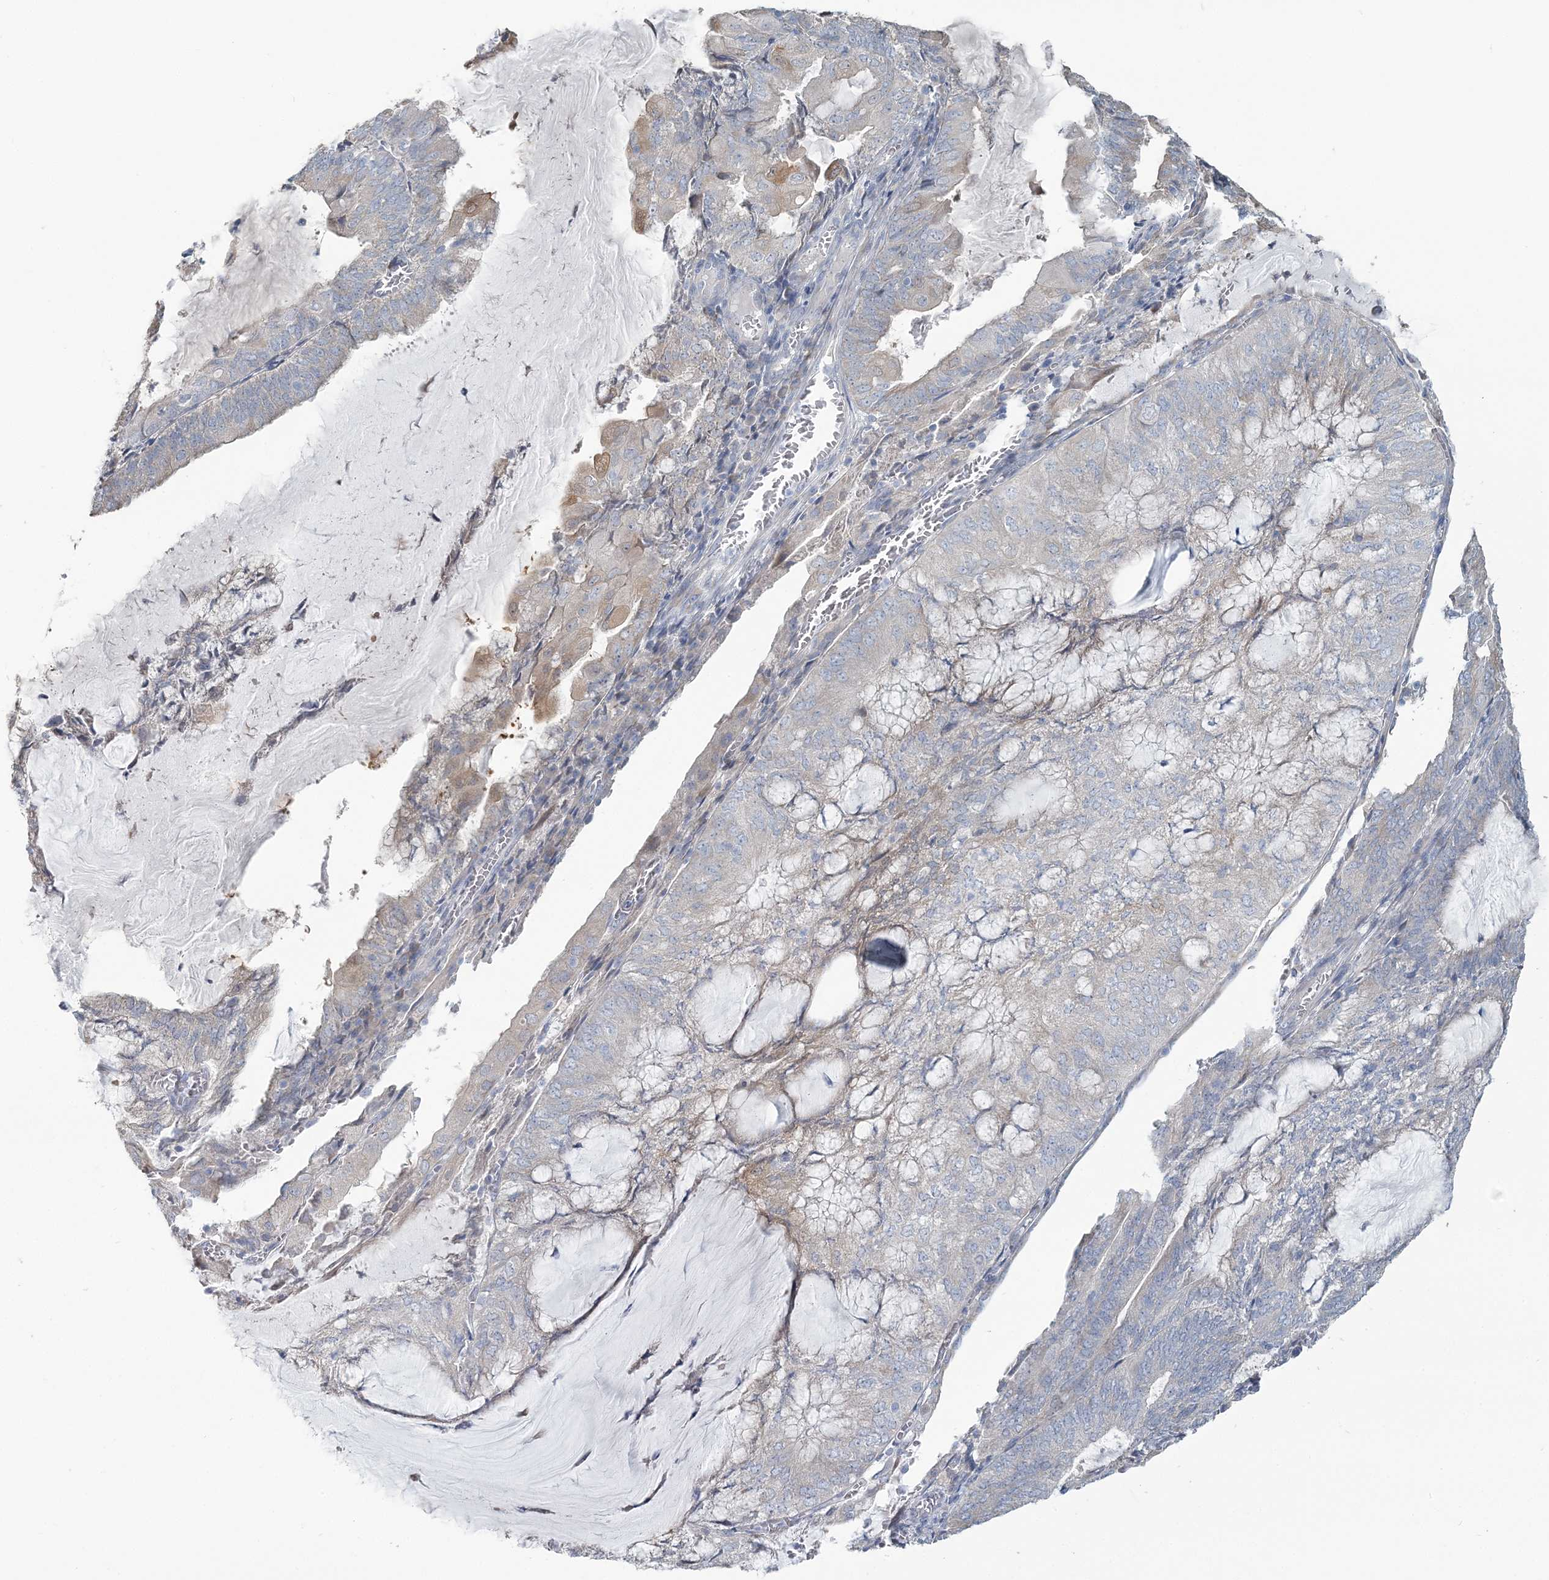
{"staining": {"intensity": "weak", "quantity": "<25%", "location": "cytoplasmic/membranous"}, "tissue": "endometrial cancer", "cell_type": "Tumor cells", "image_type": "cancer", "snomed": [{"axis": "morphology", "description": "Adenocarcinoma, NOS"}, {"axis": "topography", "description": "Endometrium"}], "caption": "Immunohistochemistry (IHC) histopathology image of neoplastic tissue: human adenocarcinoma (endometrial) stained with DAB reveals no significant protein expression in tumor cells.", "gene": "CMBL", "patient": {"sex": "female", "age": 81}}